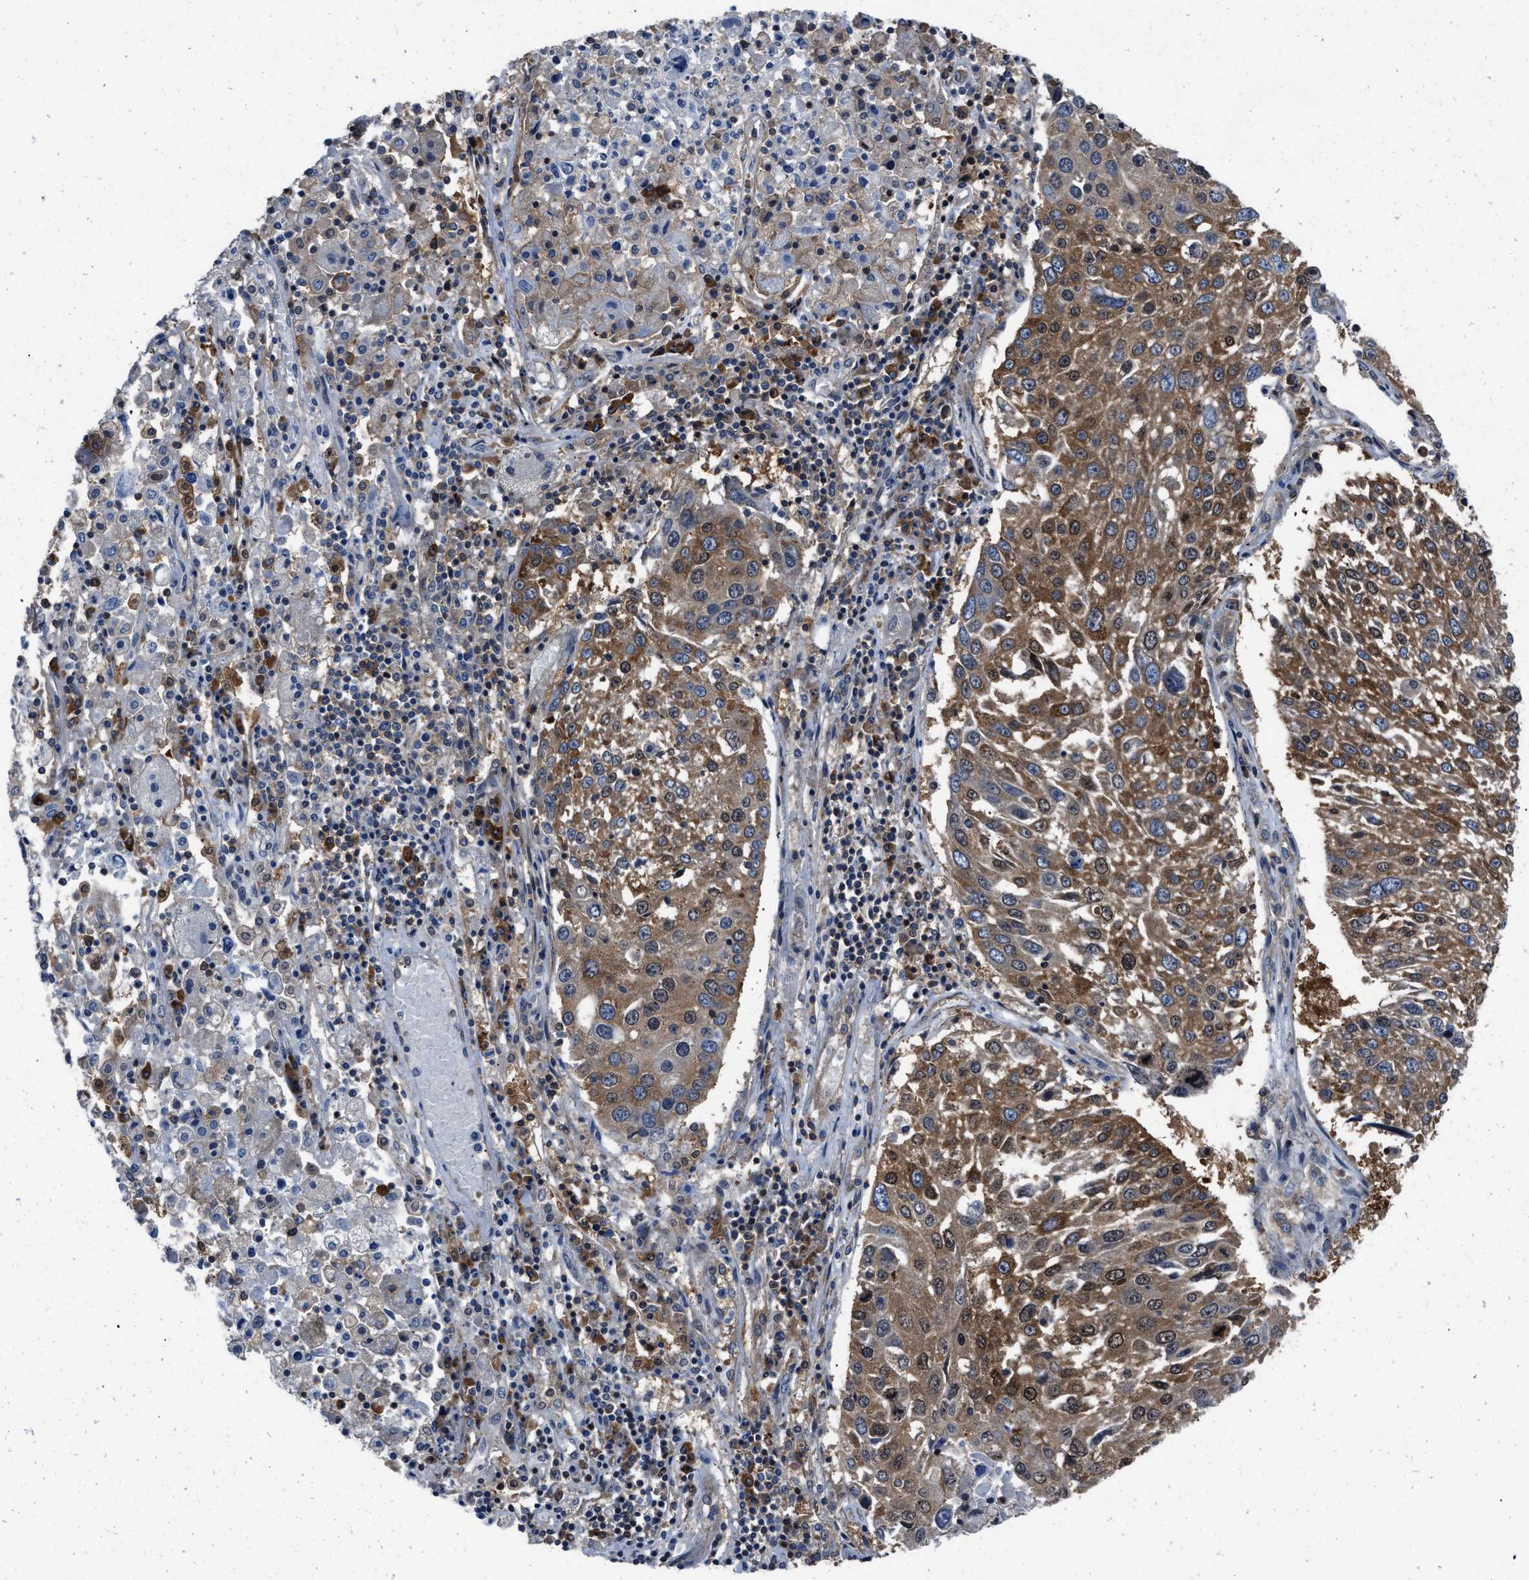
{"staining": {"intensity": "strong", "quantity": ">75%", "location": "cytoplasmic/membranous"}, "tissue": "lung cancer", "cell_type": "Tumor cells", "image_type": "cancer", "snomed": [{"axis": "morphology", "description": "Squamous cell carcinoma, NOS"}, {"axis": "topography", "description": "Lung"}], "caption": "Tumor cells exhibit high levels of strong cytoplasmic/membranous expression in approximately >75% of cells in human lung cancer. (DAB IHC with brightfield microscopy, high magnification).", "gene": "YARS1", "patient": {"sex": "male", "age": 65}}